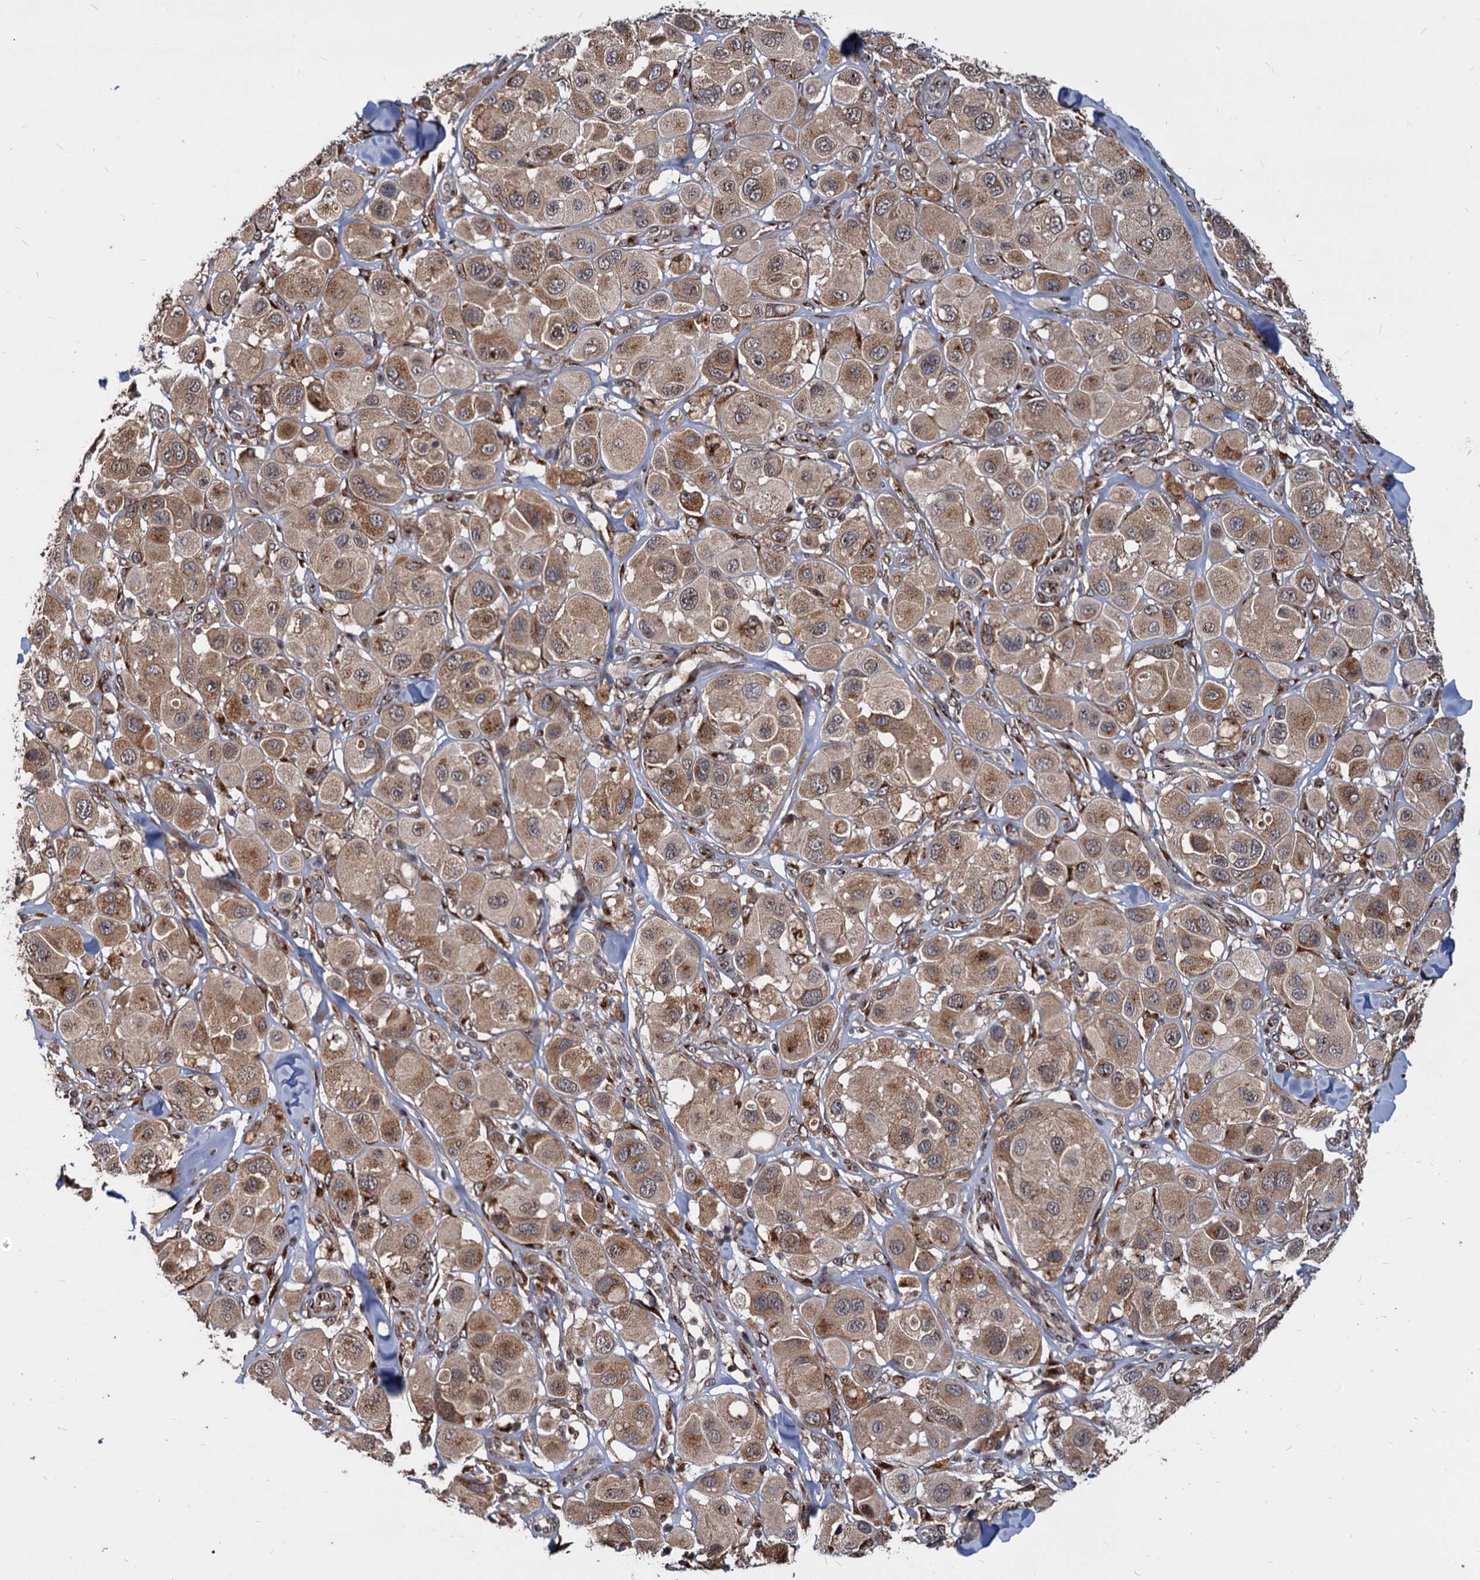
{"staining": {"intensity": "moderate", "quantity": ">75%", "location": "cytoplasmic/membranous"}, "tissue": "melanoma", "cell_type": "Tumor cells", "image_type": "cancer", "snomed": [{"axis": "morphology", "description": "Malignant melanoma, Metastatic site"}, {"axis": "topography", "description": "Skin"}], "caption": "Melanoma tissue displays moderate cytoplasmic/membranous staining in about >75% of tumor cells, visualized by immunohistochemistry.", "gene": "SAAL1", "patient": {"sex": "male", "age": 41}}